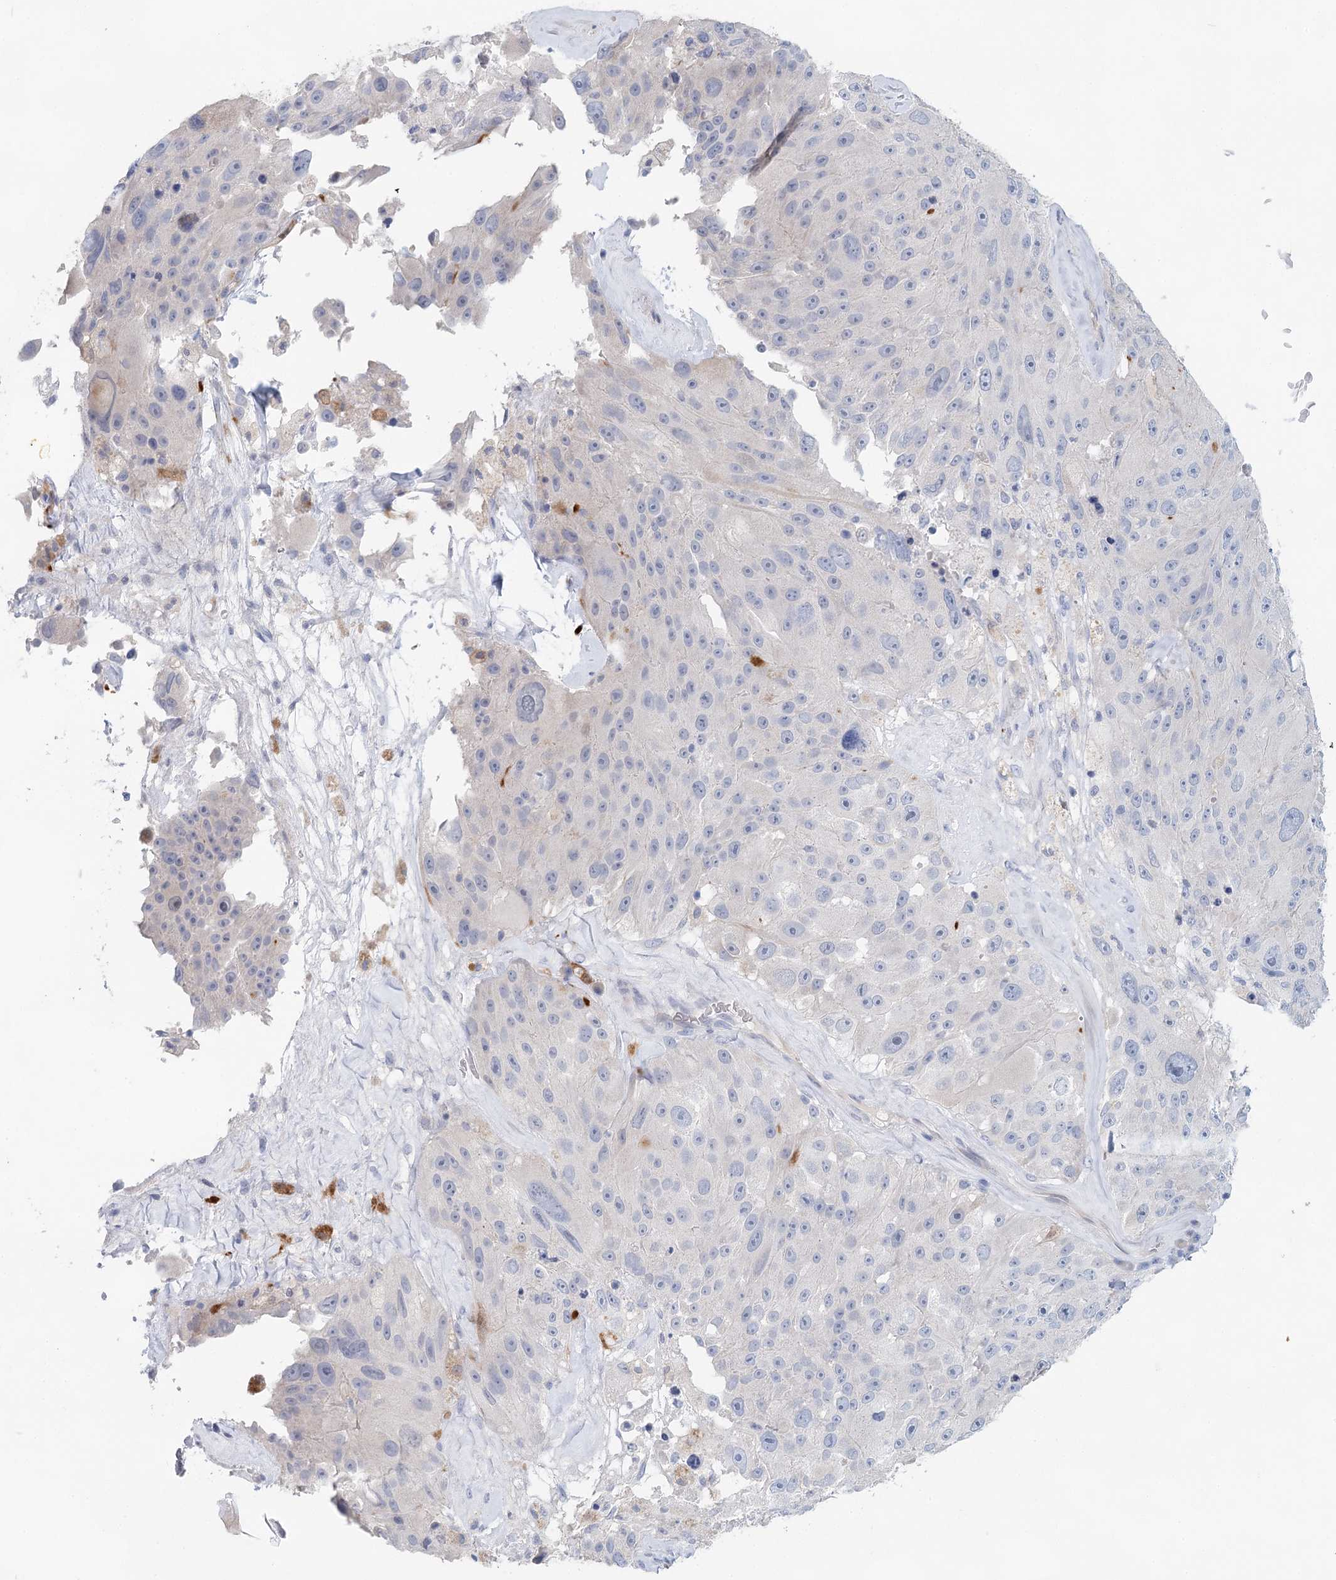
{"staining": {"intensity": "negative", "quantity": "none", "location": "none"}, "tissue": "melanoma", "cell_type": "Tumor cells", "image_type": "cancer", "snomed": [{"axis": "morphology", "description": "Malignant melanoma, Metastatic site"}, {"axis": "topography", "description": "Lymph node"}], "caption": "This is an immunohistochemistry histopathology image of melanoma. There is no positivity in tumor cells.", "gene": "SLC19A3", "patient": {"sex": "male", "age": 62}}